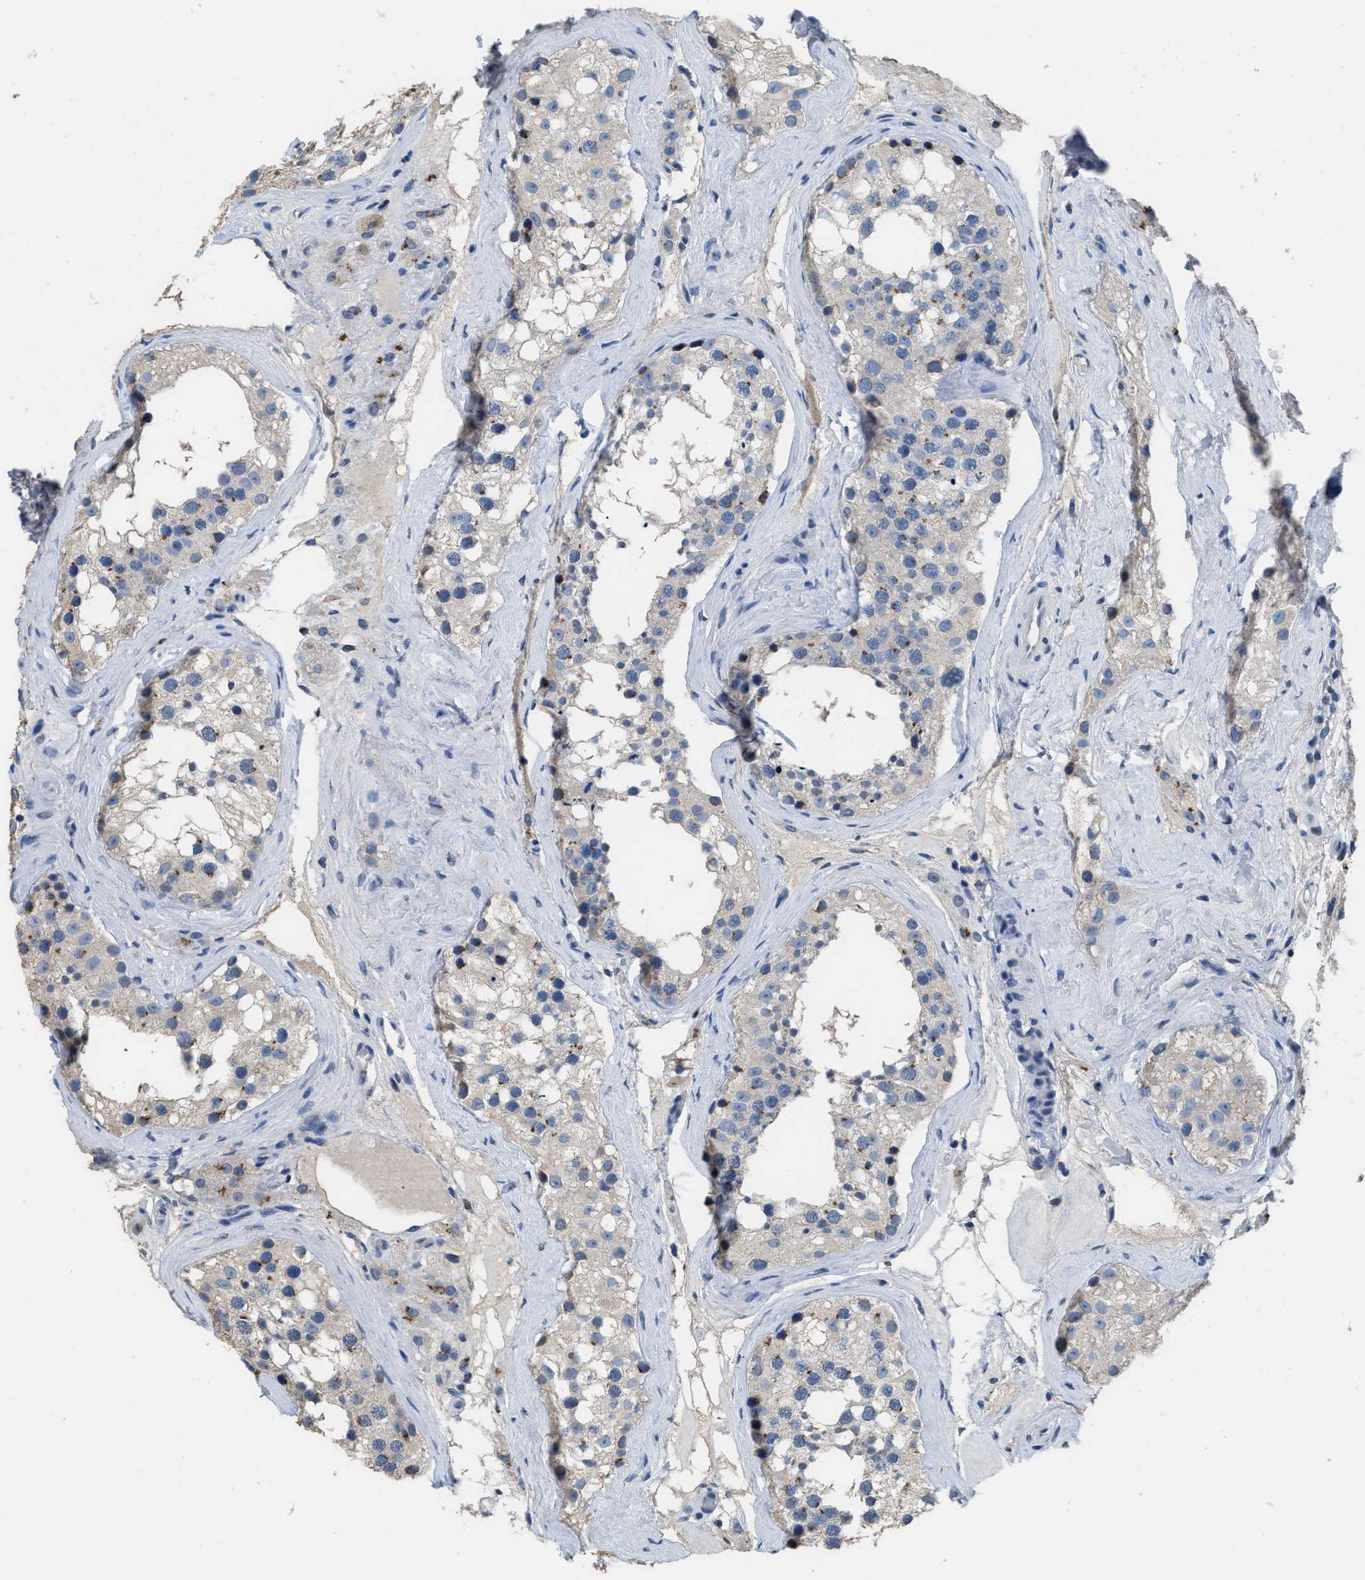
{"staining": {"intensity": "strong", "quantity": "<25%", "location": "cytoplasmic/membranous"}, "tissue": "testis", "cell_type": "Cells in seminiferous ducts", "image_type": "normal", "snomed": [{"axis": "morphology", "description": "Normal tissue, NOS"}, {"axis": "morphology", "description": "Seminoma, NOS"}, {"axis": "topography", "description": "Testis"}], "caption": "Protein expression analysis of benign testis demonstrates strong cytoplasmic/membranous positivity in about <25% of cells in seminiferous ducts.", "gene": "GOLM1", "patient": {"sex": "male", "age": 71}}